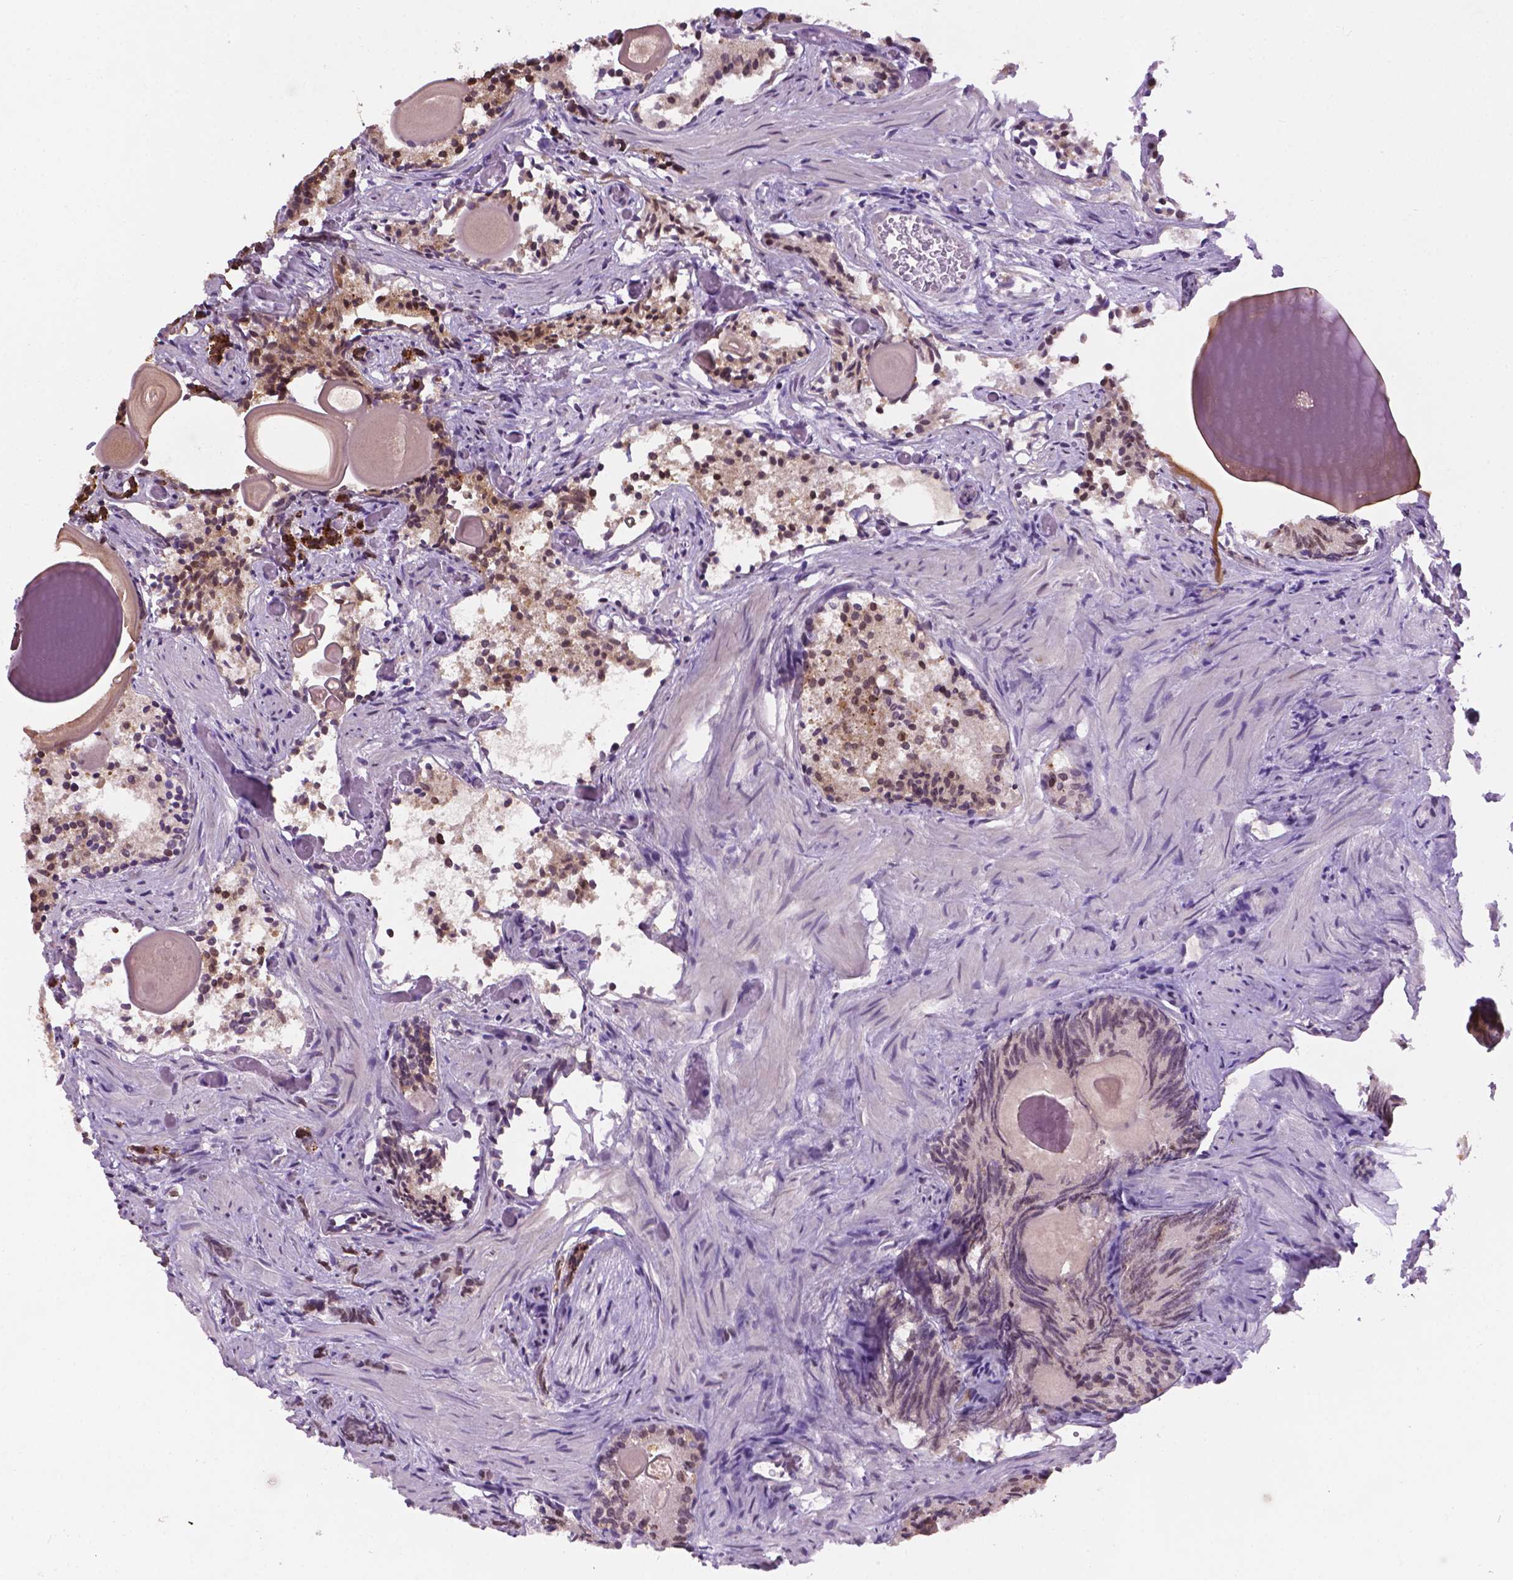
{"staining": {"intensity": "weak", "quantity": "25%-75%", "location": "cytoplasmic/membranous"}, "tissue": "prostate cancer", "cell_type": "Tumor cells", "image_type": "cancer", "snomed": [{"axis": "morphology", "description": "Adenocarcinoma, High grade"}, {"axis": "topography", "description": "Prostate"}], "caption": "Protein expression analysis of prostate cancer (high-grade adenocarcinoma) shows weak cytoplasmic/membranous staining in approximately 25%-75% of tumor cells. (DAB = brown stain, brightfield microscopy at high magnification).", "gene": "IRF6", "patient": {"sex": "male", "age": 90}}